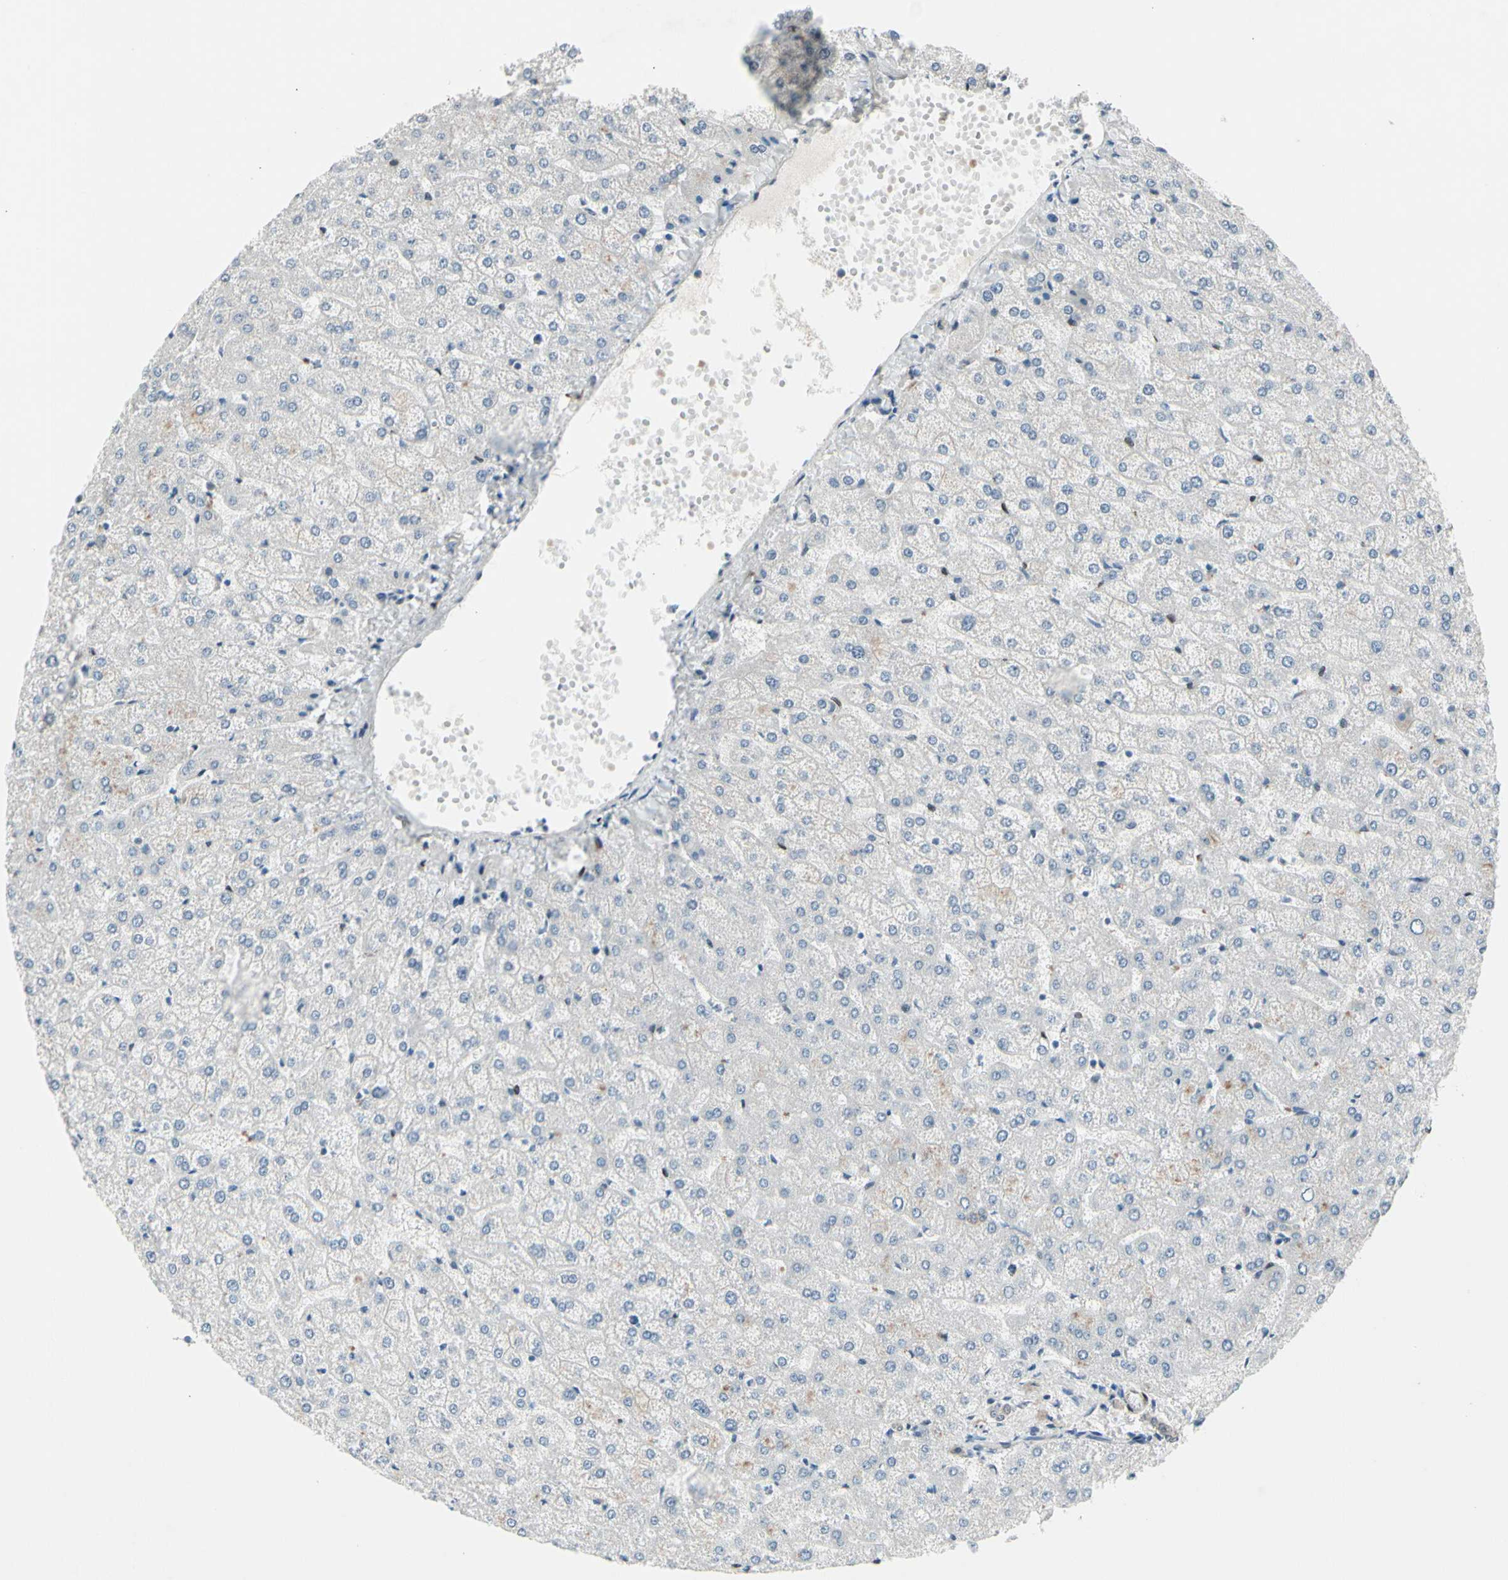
{"staining": {"intensity": "weak", "quantity": ">75%", "location": "cytoplasmic/membranous"}, "tissue": "liver", "cell_type": "Cholangiocytes", "image_type": "normal", "snomed": [{"axis": "morphology", "description": "Normal tissue, NOS"}, {"axis": "topography", "description": "Liver"}], "caption": "Brown immunohistochemical staining in normal human liver shows weak cytoplasmic/membranous staining in about >75% of cholangiocytes. (DAB = brown stain, brightfield microscopy at high magnification).", "gene": "MAP2", "patient": {"sex": "female", "age": 32}}